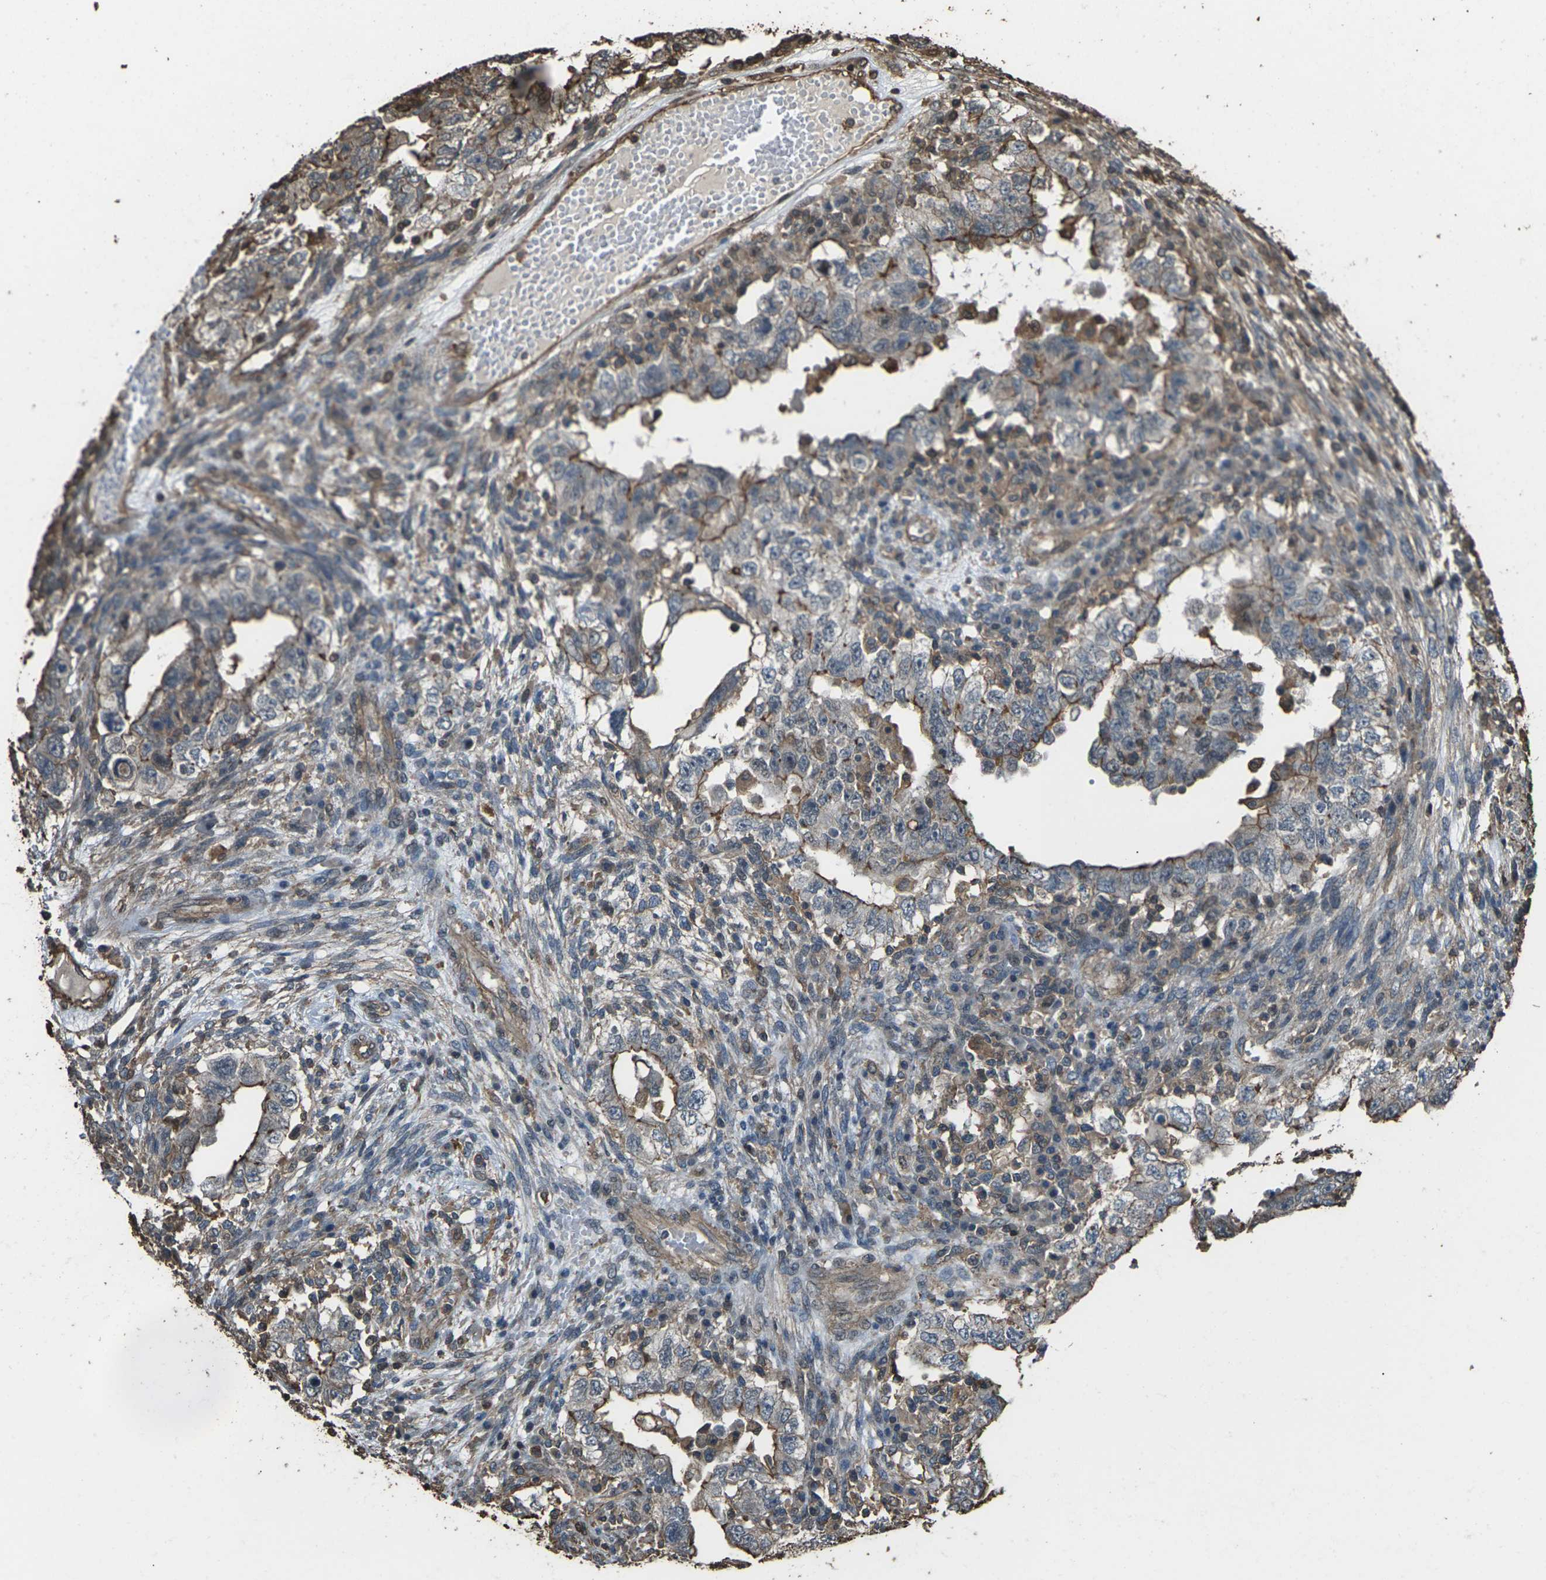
{"staining": {"intensity": "moderate", "quantity": "25%-75%", "location": "cytoplasmic/membranous"}, "tissue": "testis cancer", "cell_type": "Tumor cells", "image_type": "cancer", "snomed": [{"axis": "morphology", "description": "Carcinoma, Embryonal, NOS"}, {"axis": "topography", "description": "Testis"}], "caption": "An image of testis cancer (embryonal carcinoma) stained for a protein reveals moderate cytoplasmic/membranous brown staining in tumor cells.", "gene": "DHPS", "patient": {"sex": "male", "age": 26}}